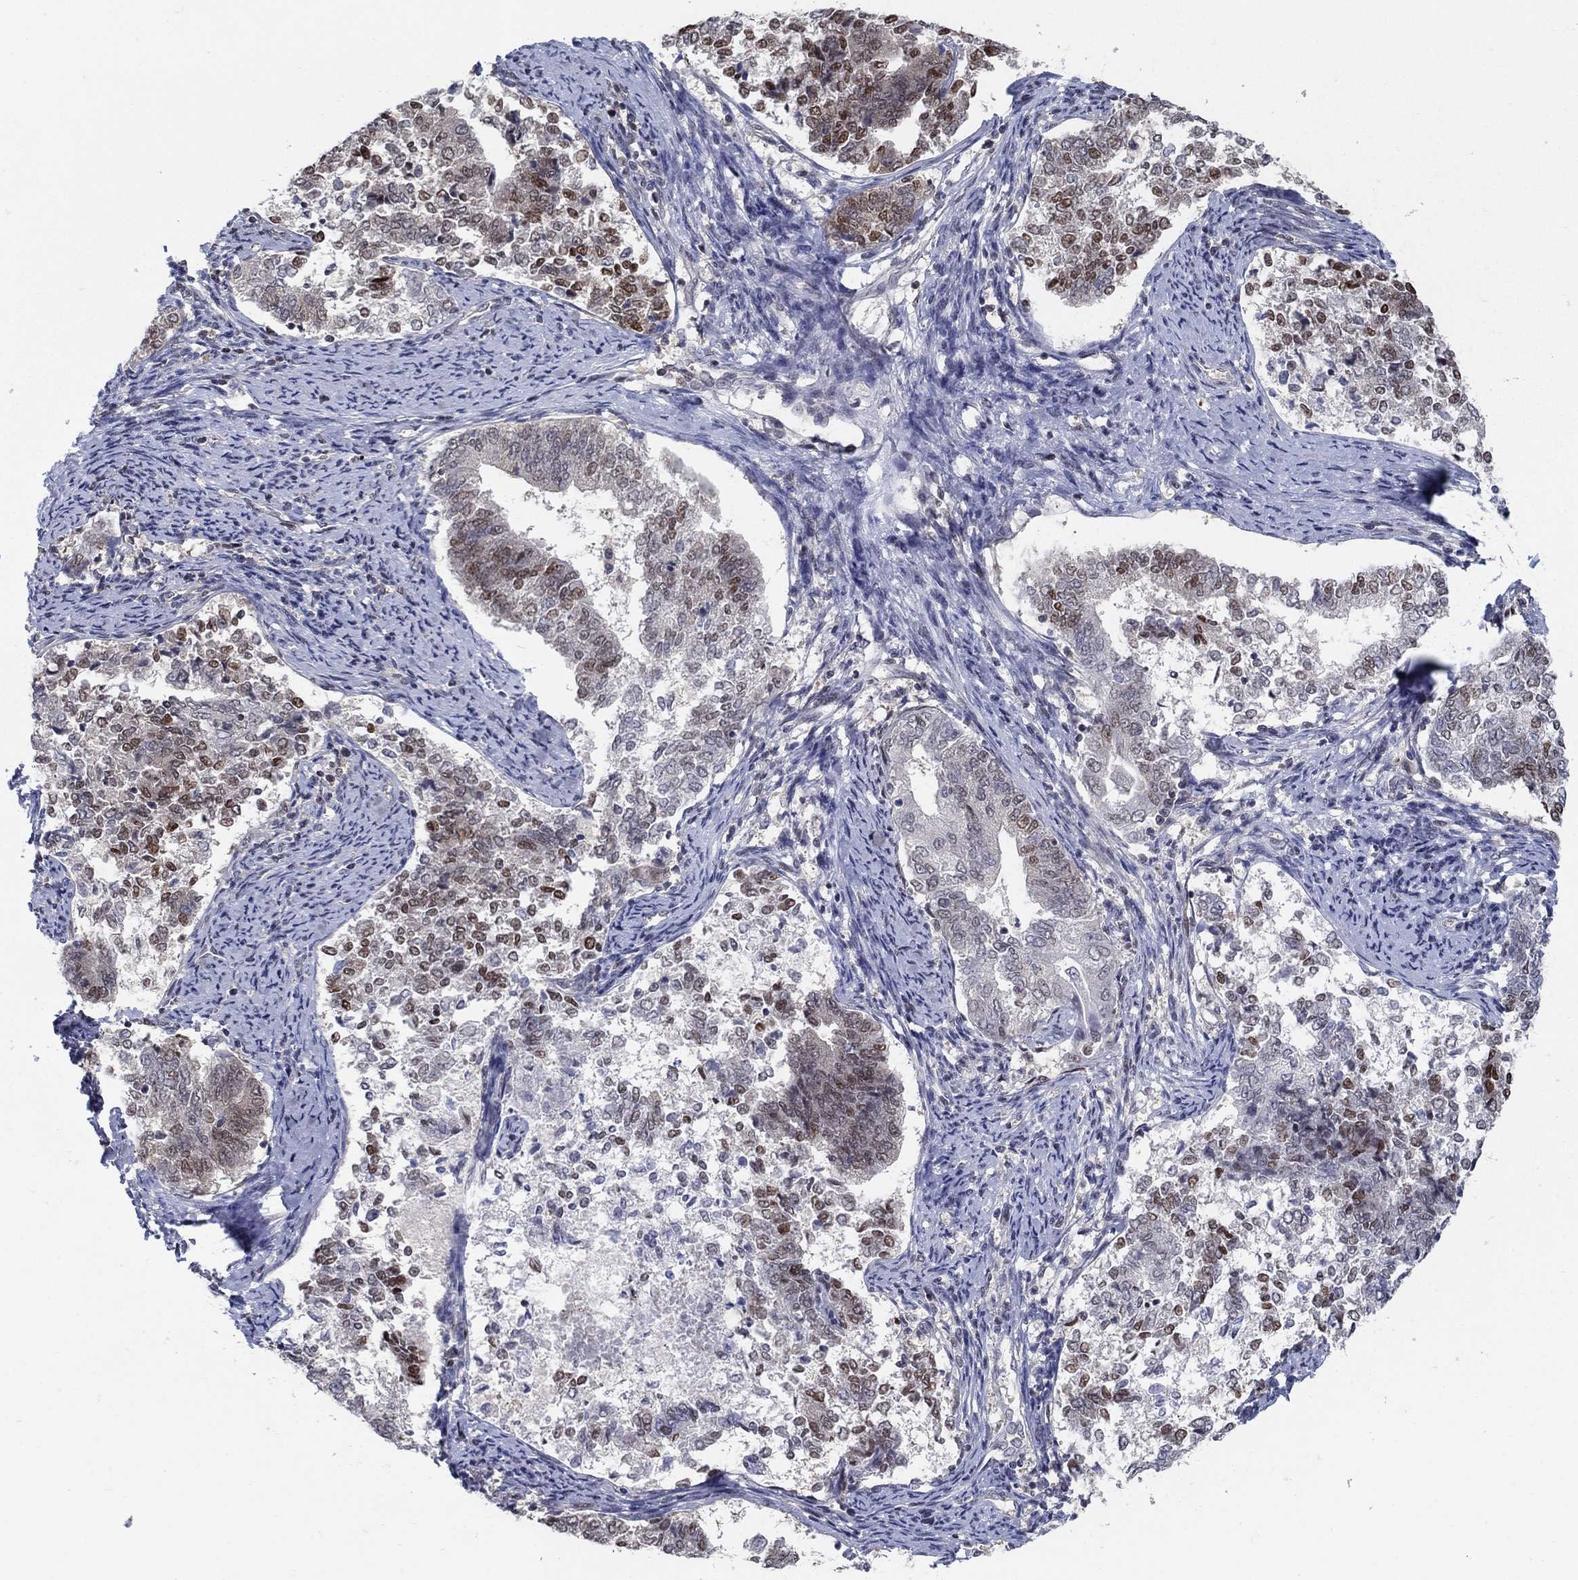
{"staining": {"intensity": "strong", "quantity": "<25%", "location": "nuclear"}, "tissue": "endometrial cancer", "cell_type": "Tumor cells", "image_type": "cancer", "snomed": [{"axis": "morphology", "description": "Adenocarcinoma, NOS"}, {"axis": "topography", "description": "Endometrium"}], "caption": "Brown immunohistochemical staining in endometrial cancer (adenocarcinoma) reveals strong nuclear staining in approximately <25% of tumor cells. The staining was performed using DAB, with brown indicating positive protein expression. Nuclei are stained blue with hematoxylin.", "gene": "CENPE", "patient": {"sex": "female", "age": 65}}